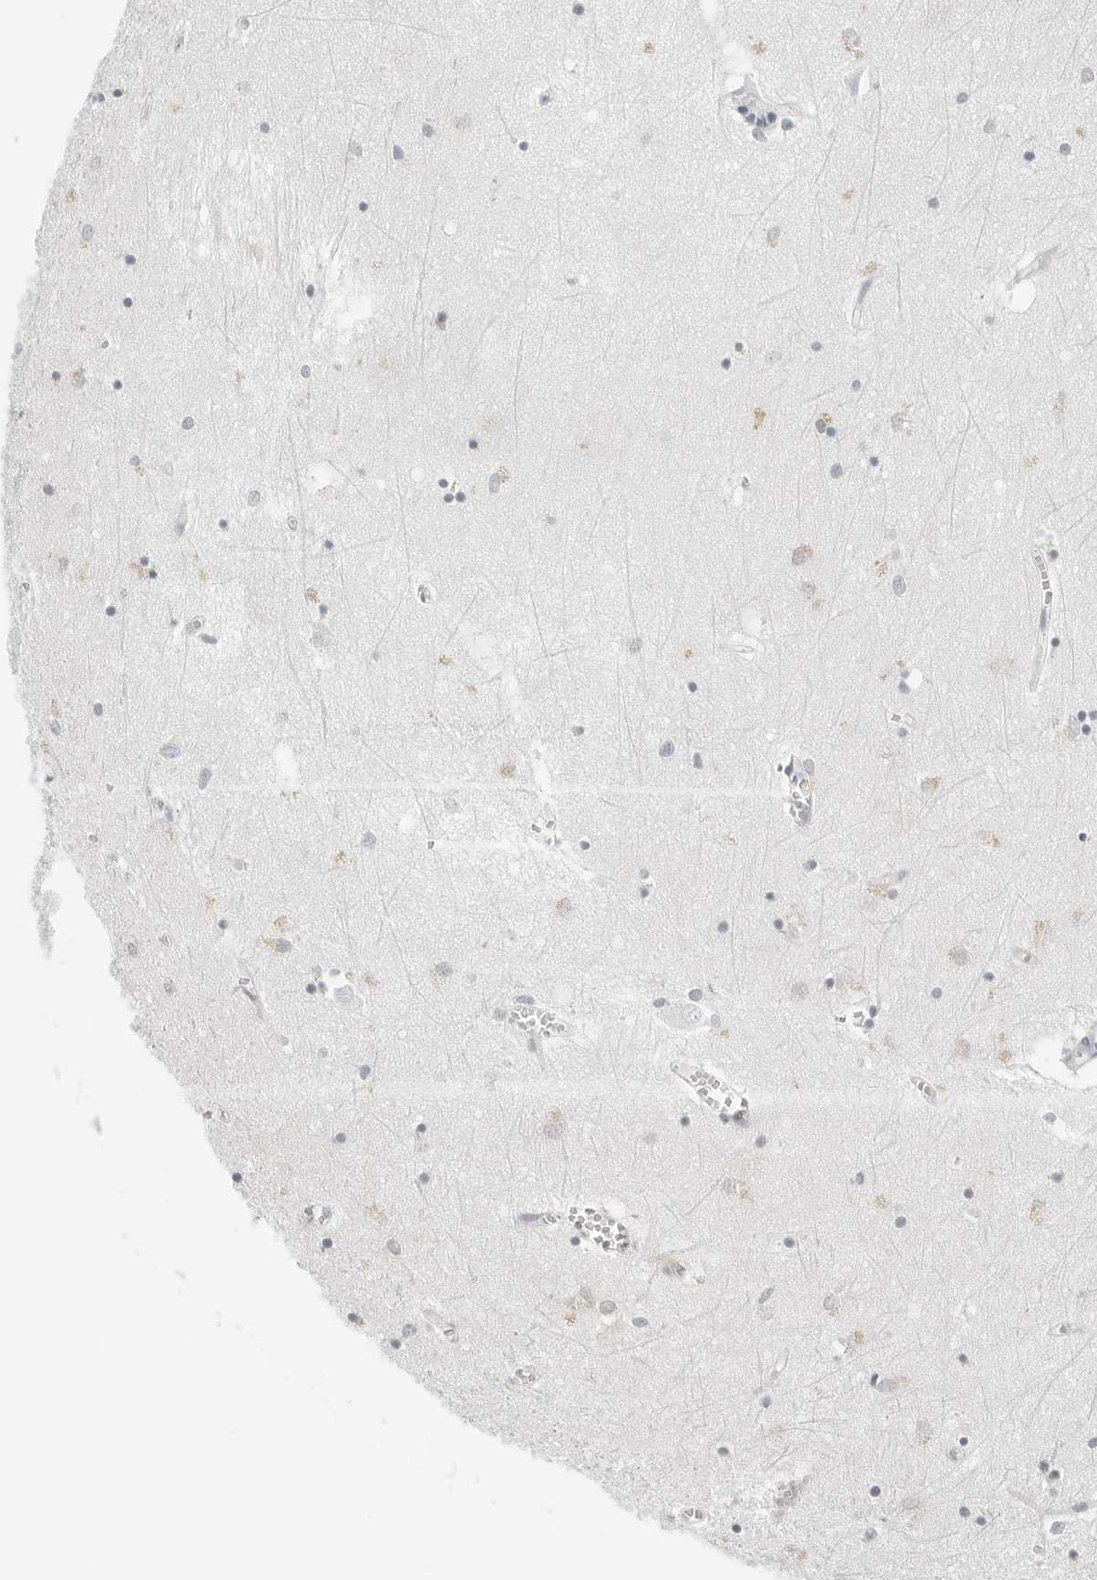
{"staining": {"intensity": "weak", "quantity": "<25%", "location": "cytoplasmic/membranous"}, "tissue": "hippocampus", "cell_type": "Glial cells", "image_type": "normal", "snomed": [{"axis": "morphology", "description": "Normal tissue, NOS"}, {"axis": "topography", "description": "Hippocampus"}], "caption": "This is an immunohistochemistry (IHC) micrograph of benign hippocampus. There is no positivity in glial cells.", "gene": "NTMT2", "patient": {"sex": "male", "age": 70}}